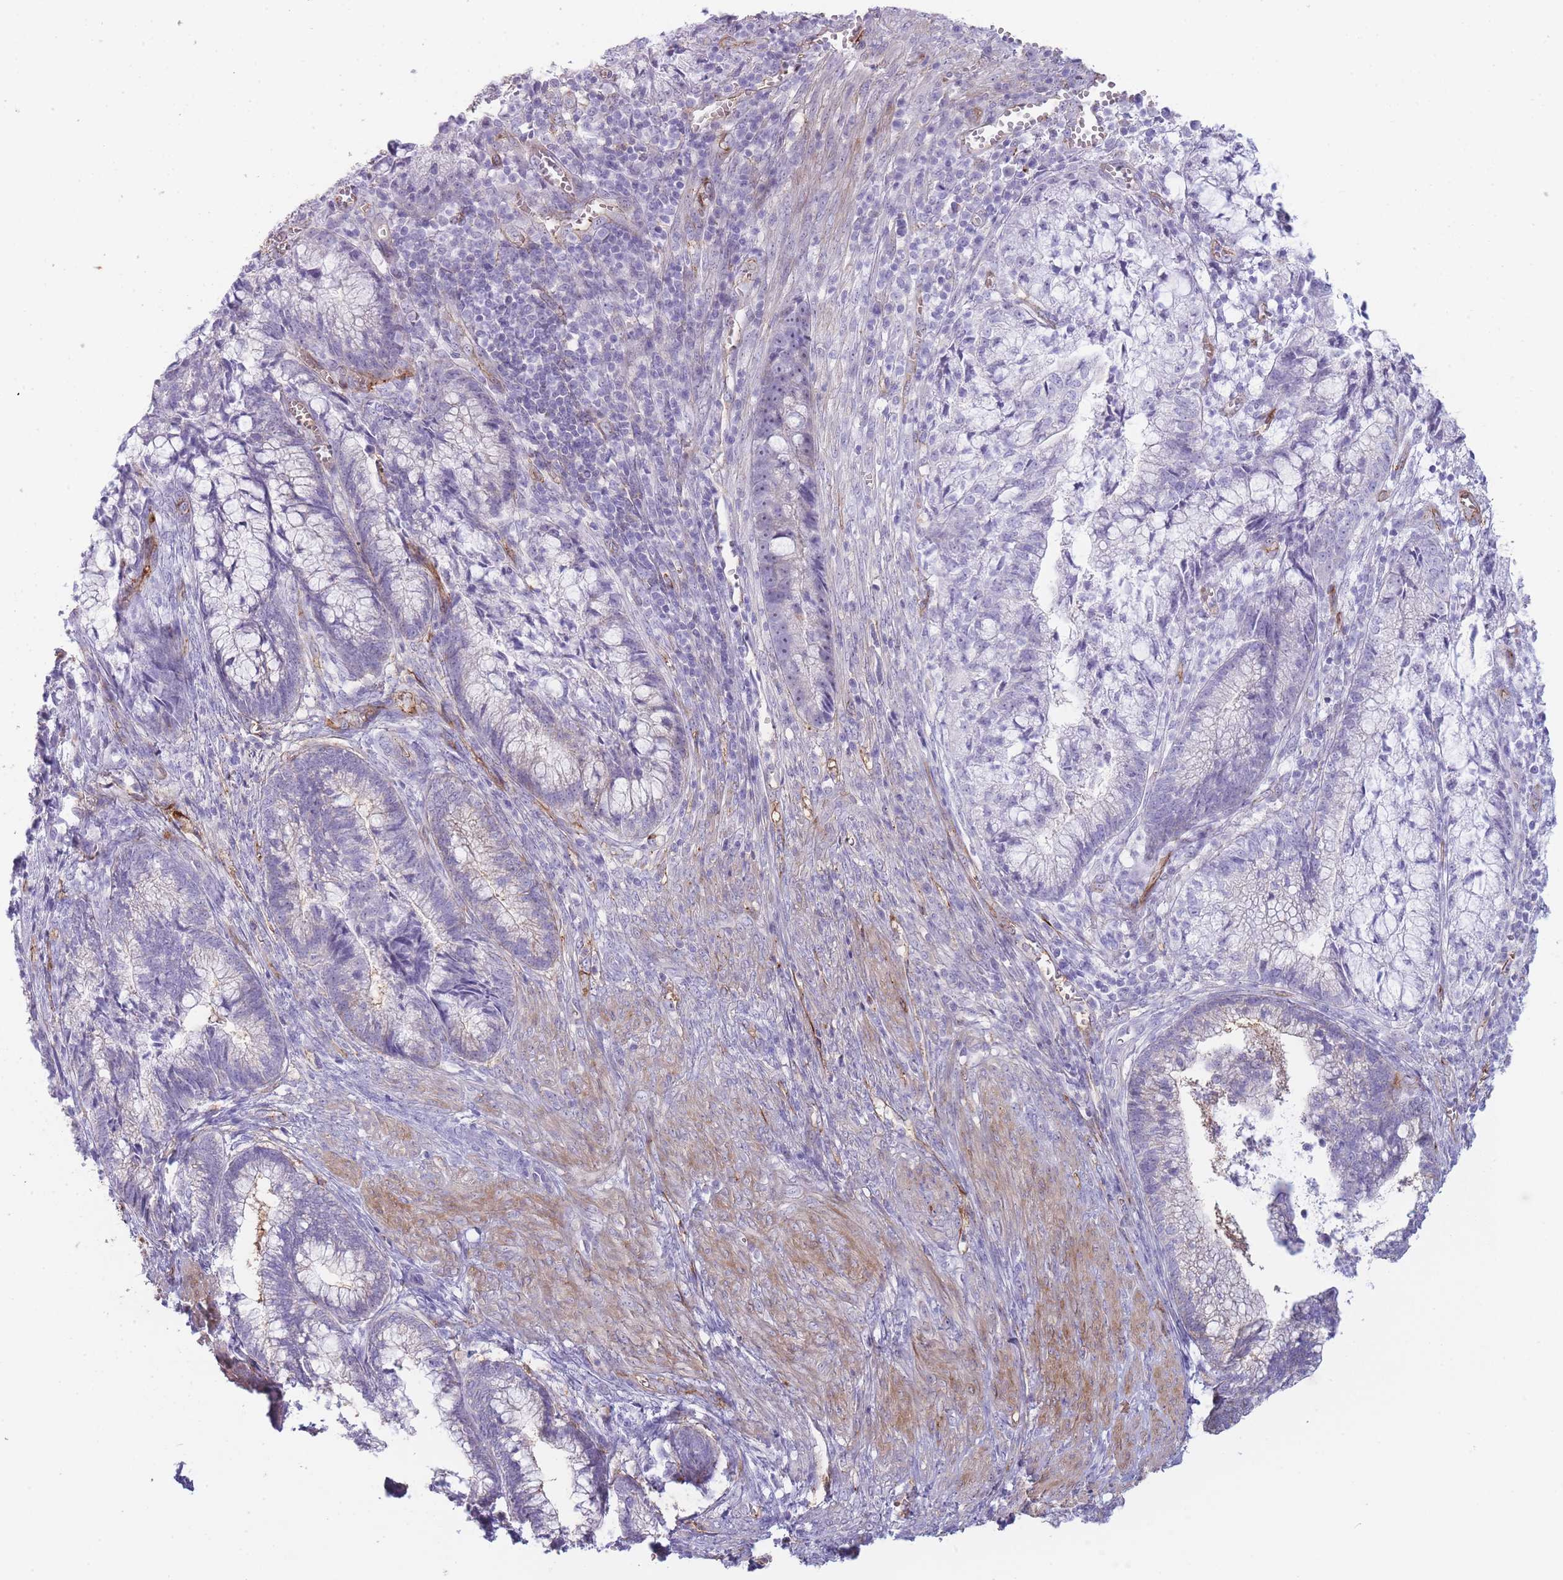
{"staining": {"intensity": "weak", "quantity": "<25%", "location": "cytoplasmic/membranous"}, "tissue": "cervical cancer", "cell_type": "Tumor cells", "image_type": "cancer", "snomed": [{"axis": "morphology", "description": "Adenocarcinoma, NOS"}, {"axis": "topography", "description": "Cervix"}], "caption": "High magnification brightfield microscopy of cervical cancer stained with DAB (3,3'-diaminobenzidine) (brown) and counterstained with hematoxylin (blue): tumor cells show no significant staining.", "gene": "UTP14A", "patient": {"sex": "female", "age": 44}}